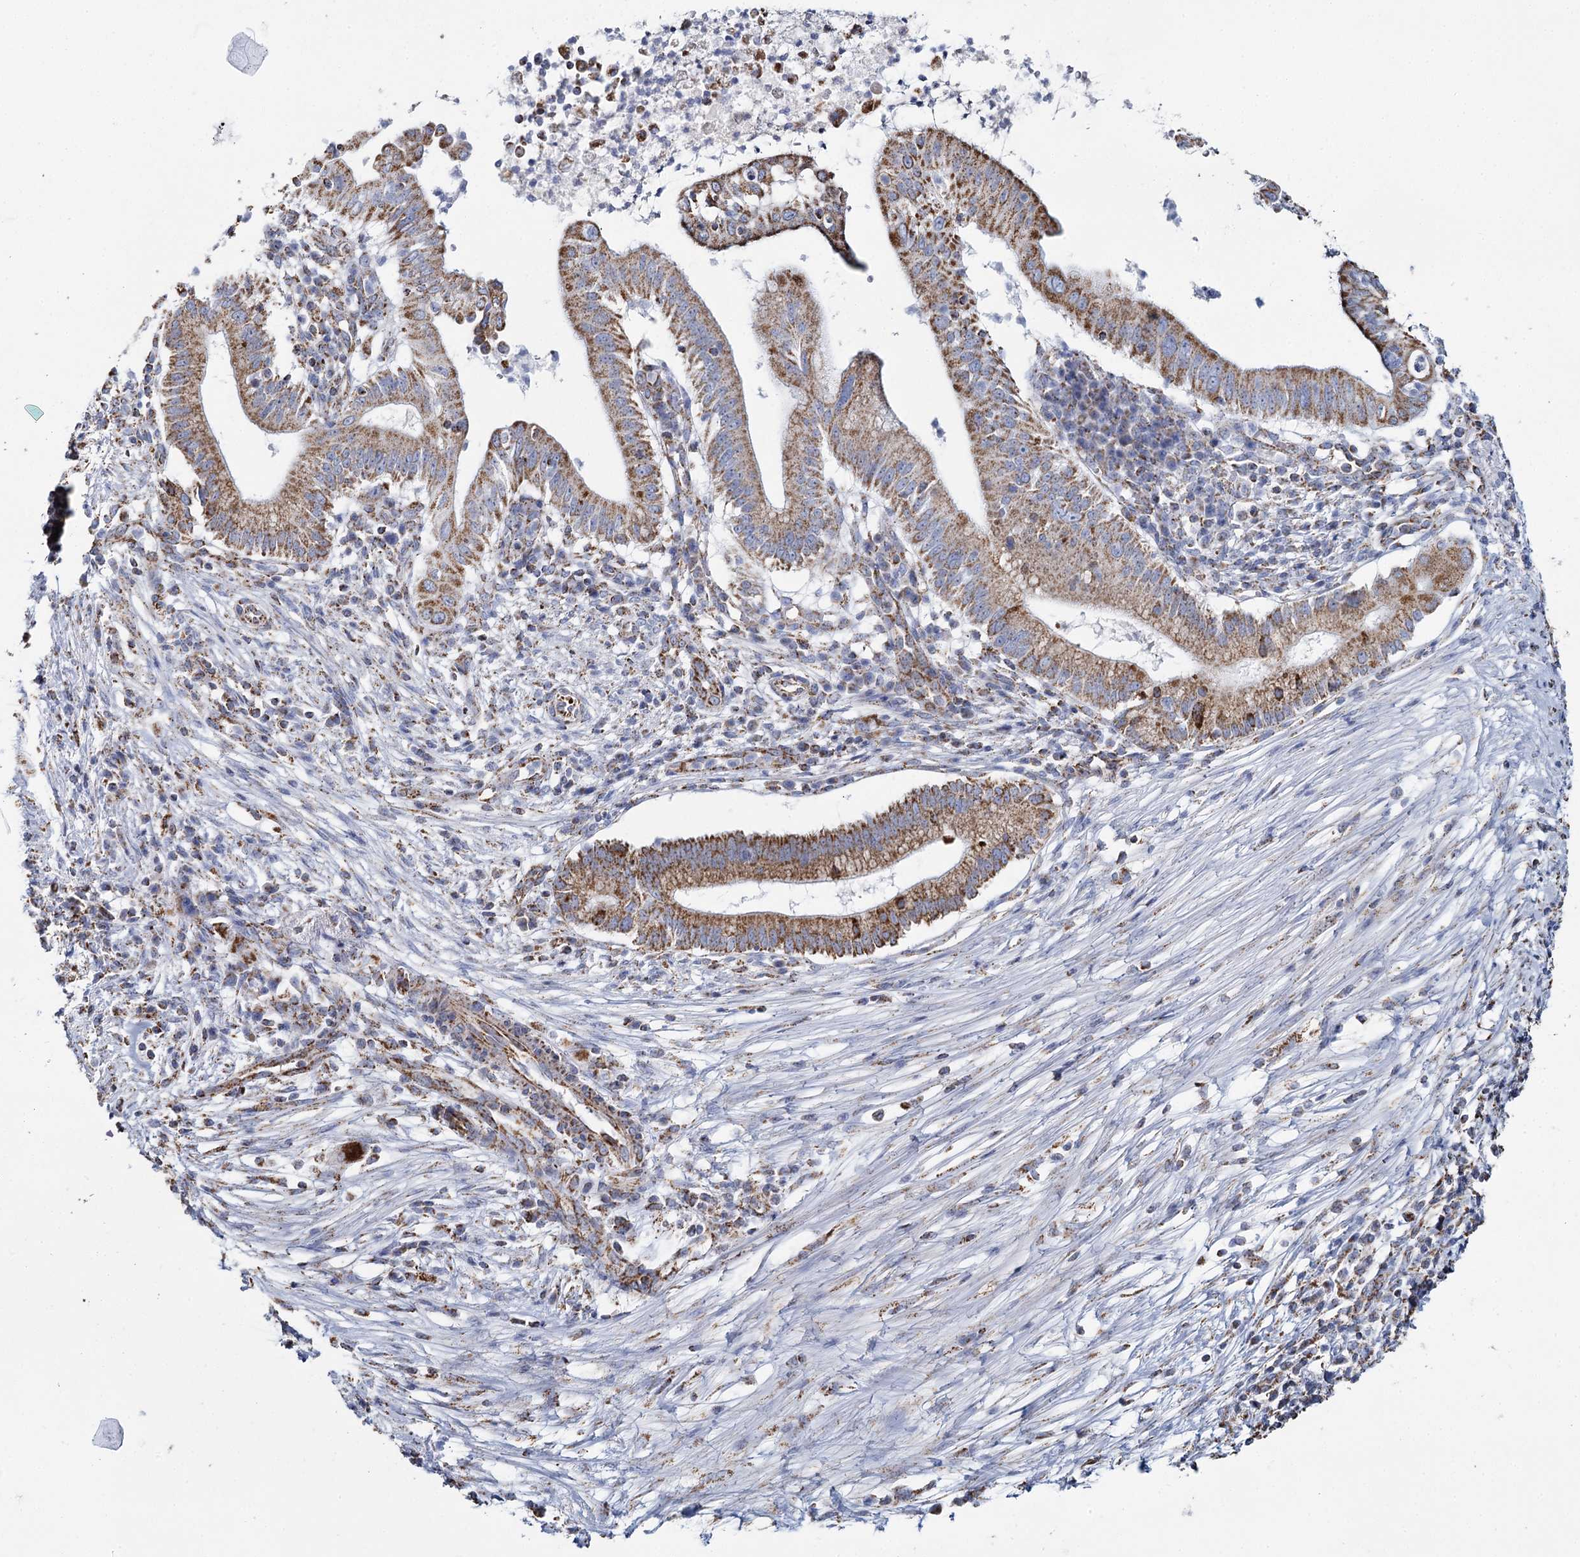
{"staining": {"intensity": "moderate", "quantity": ">75%", "location": "cytoplasmic/membranous"}, "tissue": "pancreatic cancer", "cell_type": "Tumor cells", "image_type": "cancer", "snomed": [{"axis": "morphology", "description": "Adenocarcinoma, NOS"}, {"axis": "topography", "description": "Pancreas"}], "caption": "Protein staining of pancreatic cancer (adenocarcinoma) tissue shows moderate cytoplasmic/membranous expression in about >75% of tumor cells.", "gene": "MRPL44", "patient": {"sex": "male", "age": 68}}